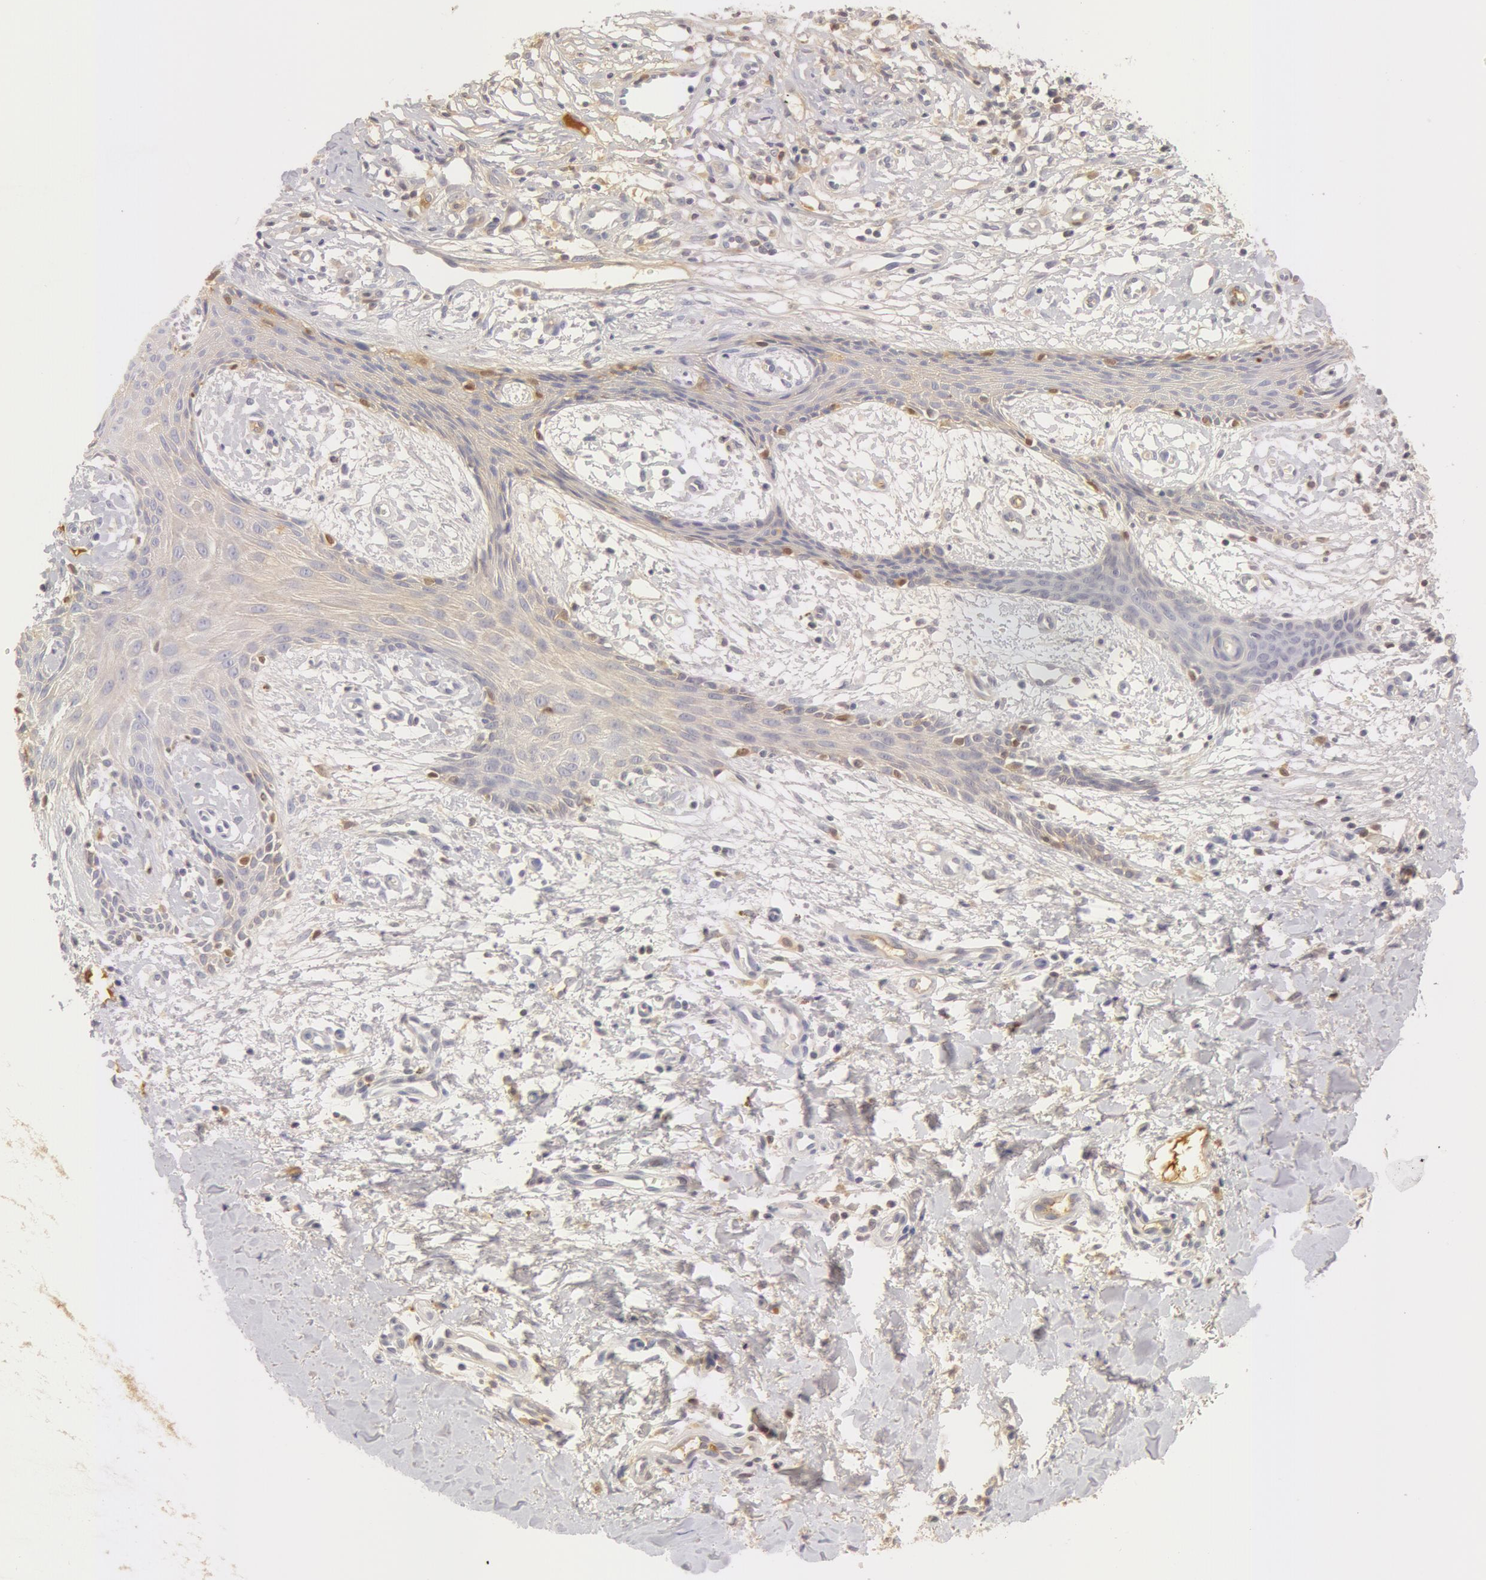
{"staining": {"intensity": "moderate", "quantity": "25%-75%", "location": "cytoplasmic/membranous"}, "tissue": "skin cancer", "cell_type": "Tumor cells", "image_type": "cancer", "snomed": [{"axis": "morphology", "description": "Basal cell carcinoma"}, {"axis": "topography", "description": "Skin"}], "caption": "Human skin cancer stained for a protein (brown) reveals moderate cytoplasmic/membranous positive expression in about 25%-75% of tumor cells.", "gene": "GC", "patient": {"sex": "male", "age": 75}}